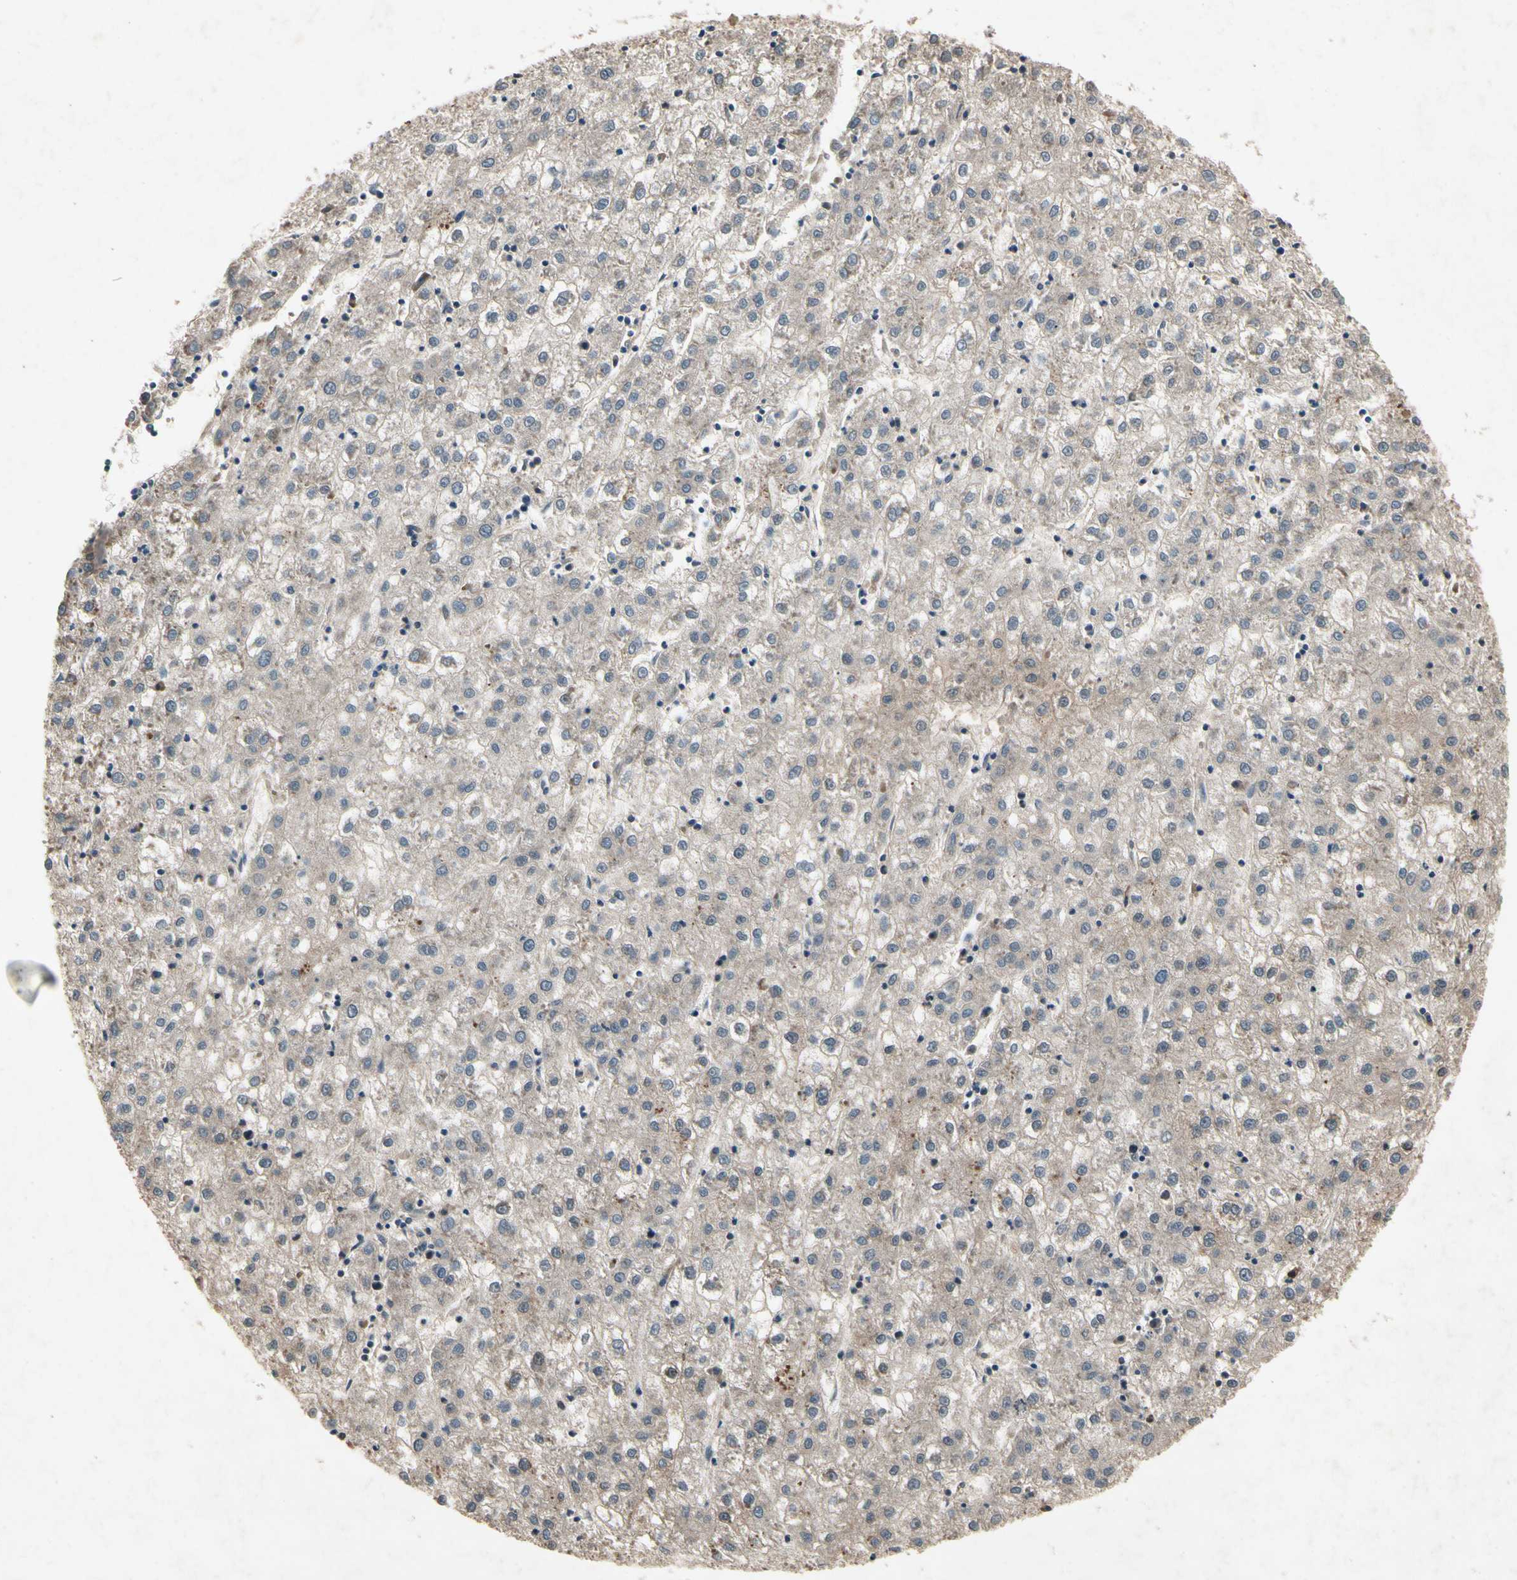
{"staining": {"intensity": "weak", "quantity": ">75%", "location": "cytoplasmic/membranous"}, "tissue": "liver cancer", "cell_type": "Tumor cells", "image_type": "cancer", "snomed": [{"axis": "morphology", "description": "Carcinoma, Hepatocellular, NOS"}, {"axis": "topography", "description": "Liver"}], "caption": "About >75% of tumor cells in liver hepatocellular carcinoma display weak cytoplasmic/membranous protein expression as visualized by brown immunohistochemical staining.", "gene": "DPY19L3", "patient": {"sex": "male", "age": 72}}